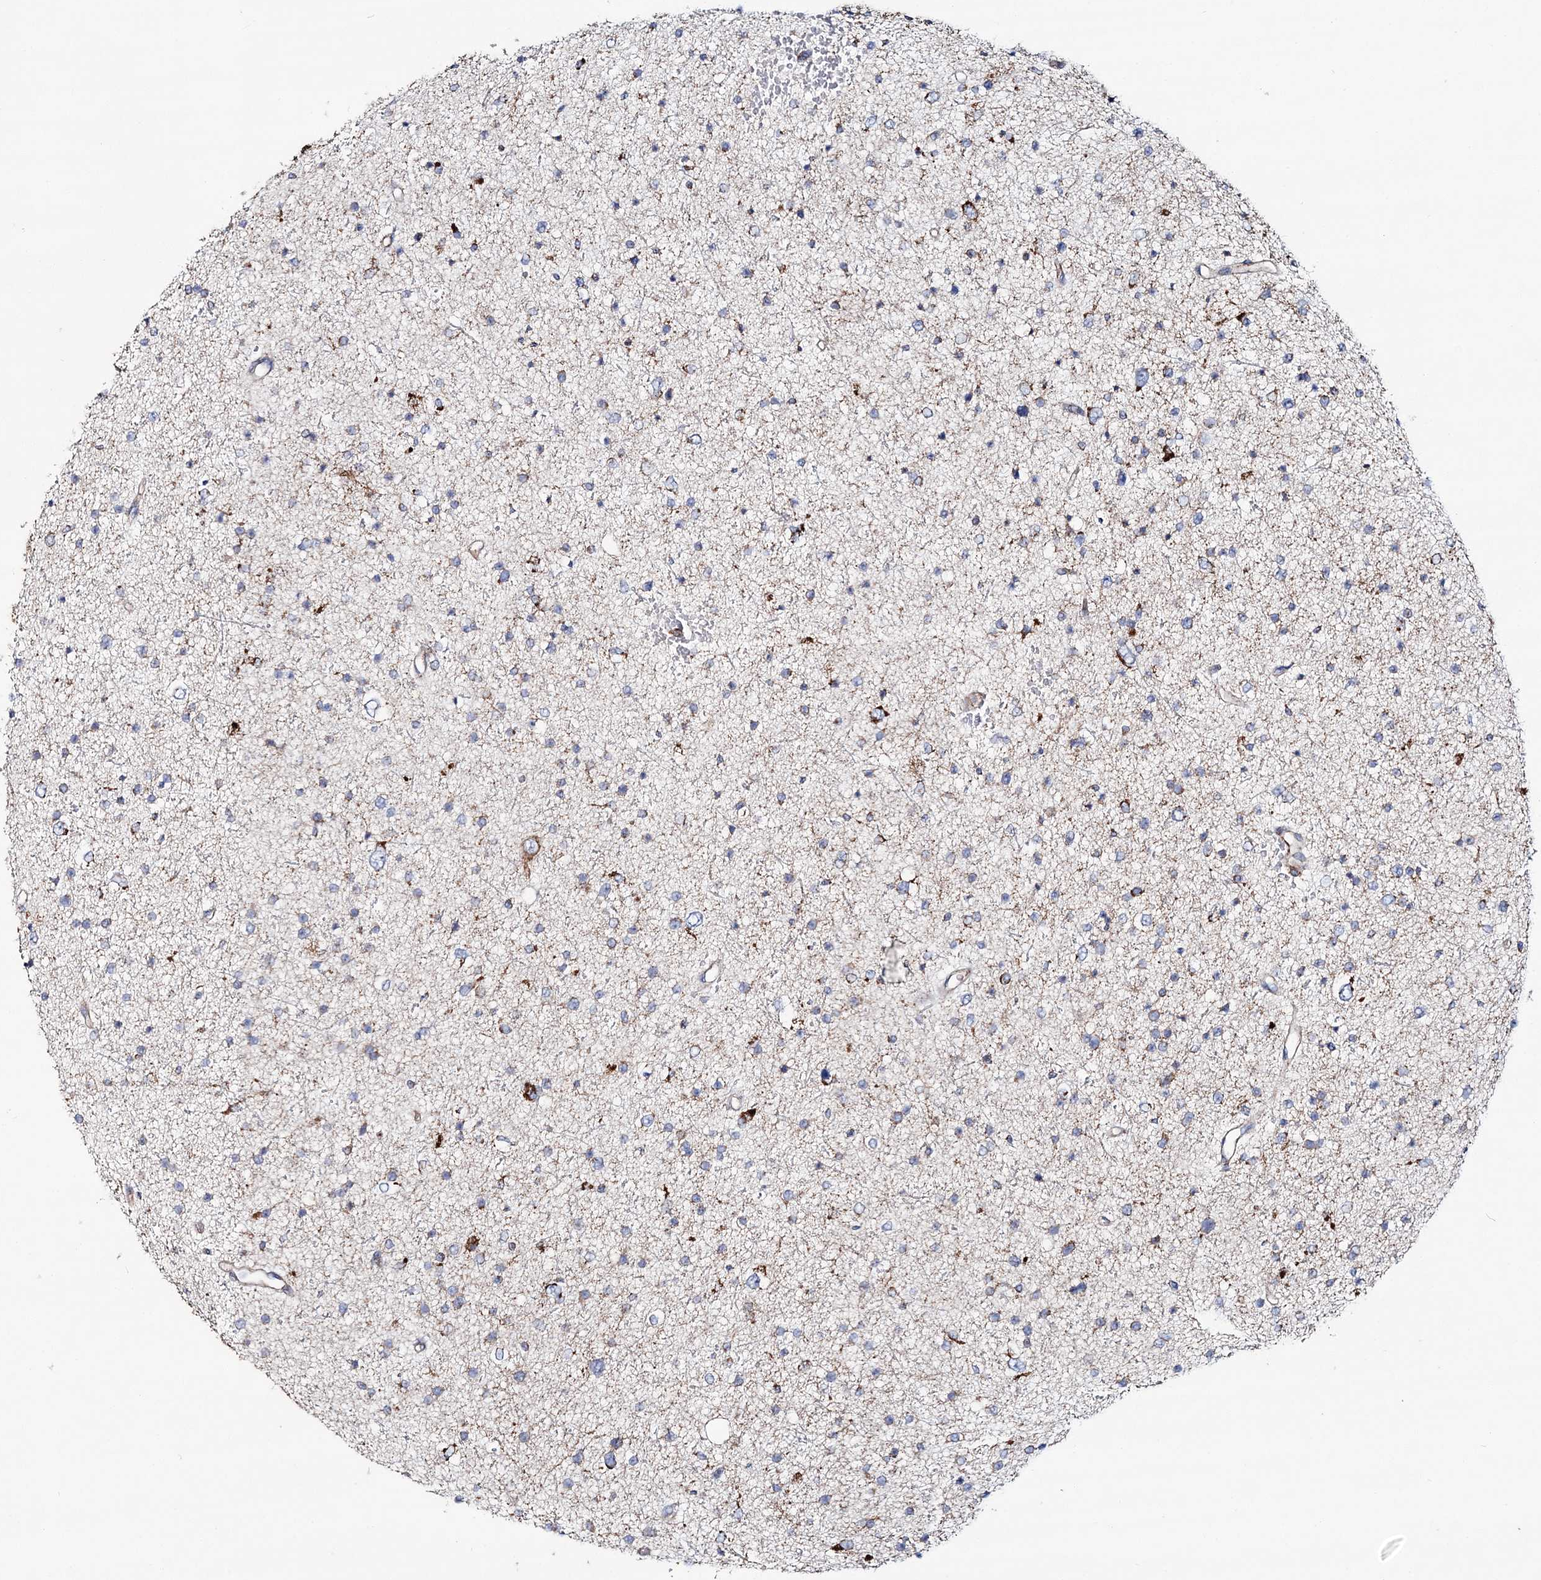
{"staining": {"intensity": "moderate", "quantity": "<25%", "location": "cytoplasmic/membranous"}, "tissue": "glioma", "cell_type": "Tumor cells", "image_type": "cancer", "snomed": [{"axis": "morphology", "description": "Glioma, malignant, Low grade"}, {"axis": "topography", "description": "Brain"}], "caption": "Moderate cytoplasmic/membranous expression for a protein is identified in about <25% of tumor cells of malignant glioma (low-grade) using IHC.", "gene": "ARHGAP6", "patient": {"sex": "female", "age": 37}}